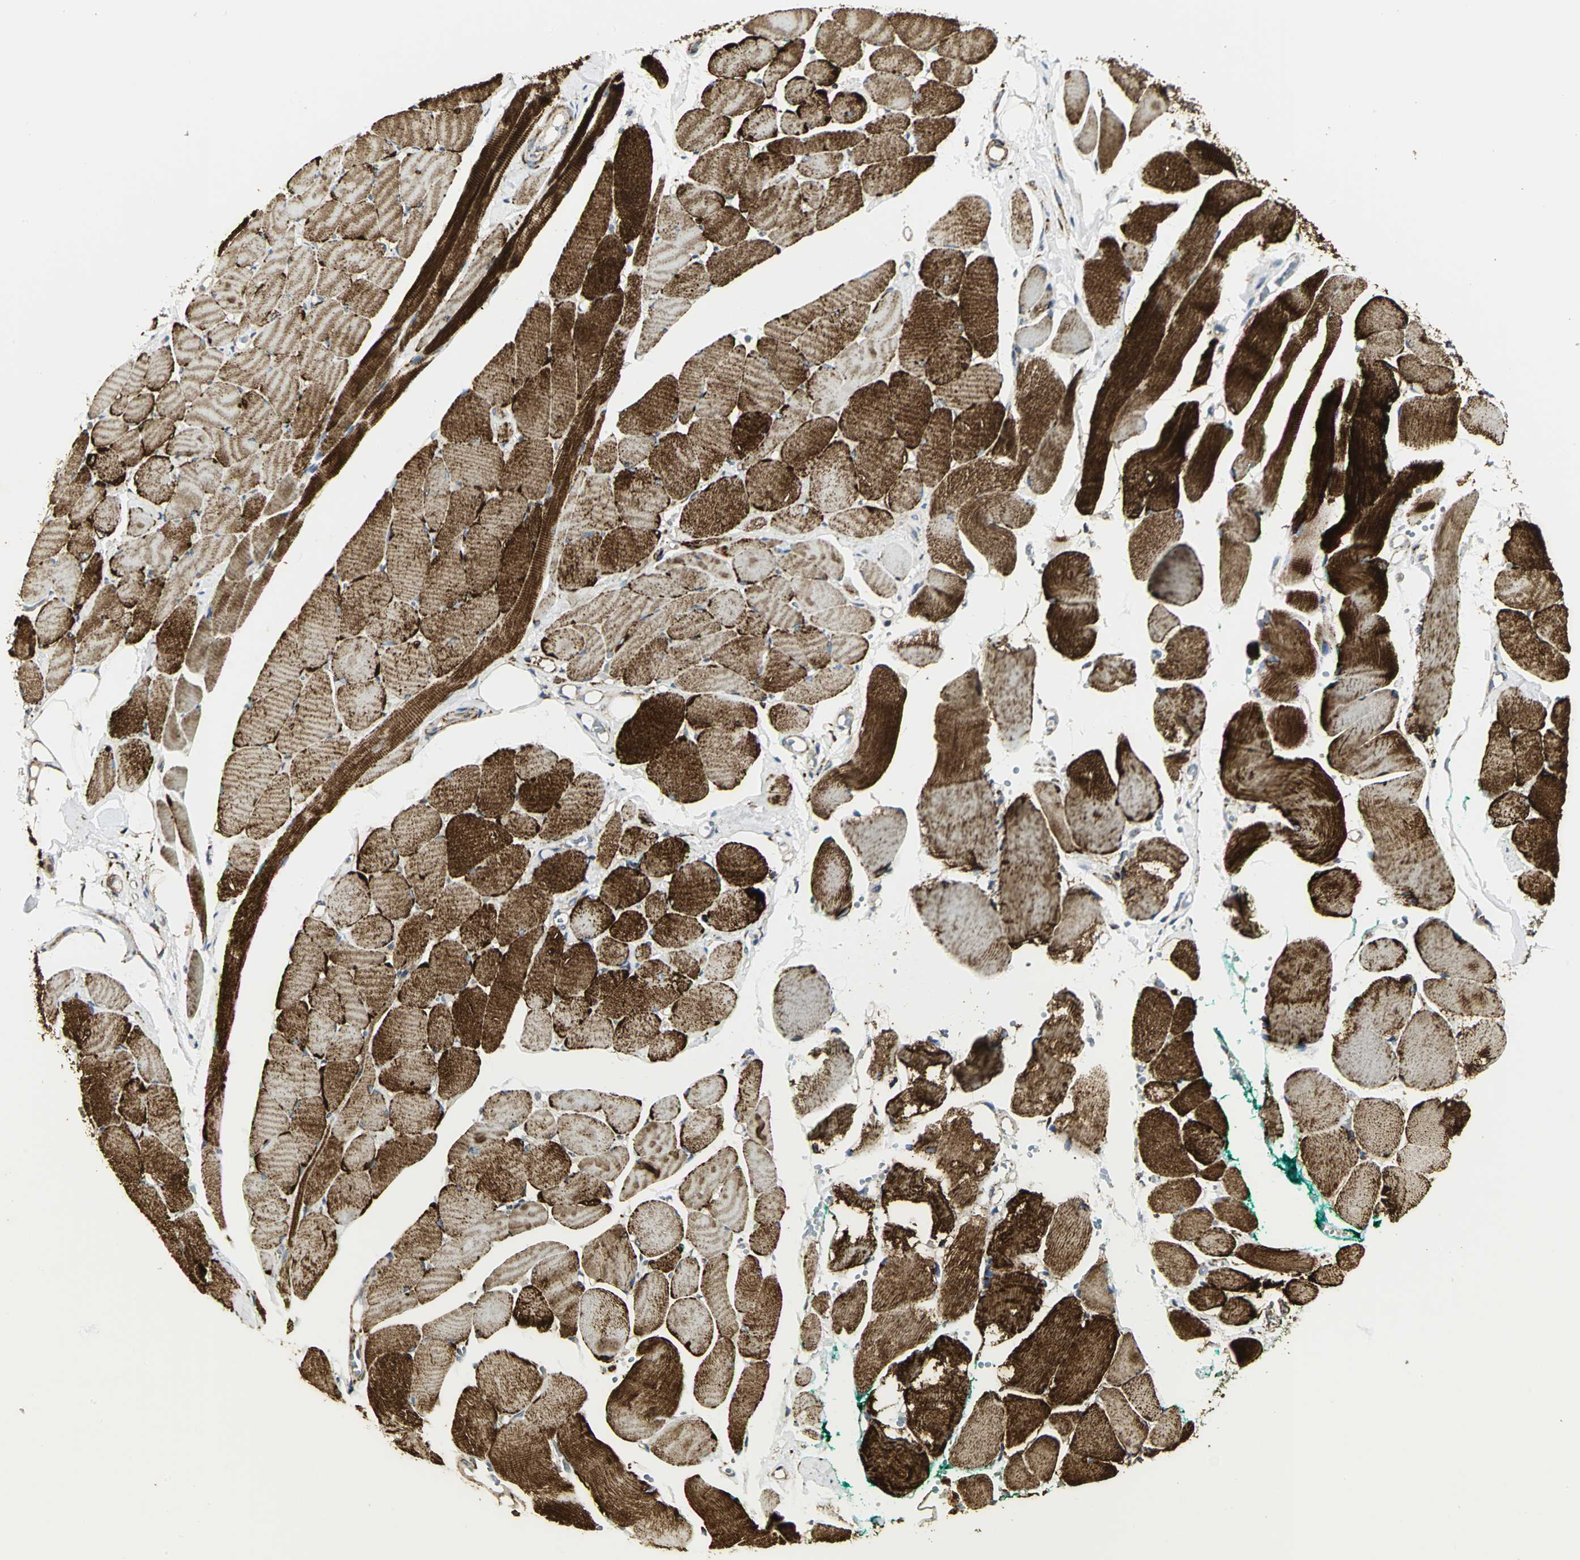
{"staining": {"intensity": "strong", "quantity": ">75%", "location": "cytoplasmic/membranous"}, "tissue": "skeletal muscle", "cell_type": "Myocytes", "image_type": "normal", "snomed": [{"axis": "morphology", "description": "Normal tissue, NOS"}, {"axis": "topography", "description": "Skeletal muscle"}, {"axis": "topography", "description": "Peripheral nerve tissue"}], "caption": "An IHC histopathology image of benign tissue is shown. Protein staining in brown shows strong cytoplasmic/membranous positivity in skeletal muscle within myocytes. The protein is stained brown, and the nuclei are stained in blue (DAB IHC with brightfield microscopy, high magnification).", "gene": "VDAC1", "patient": {"sex": "female", "age": 84}}